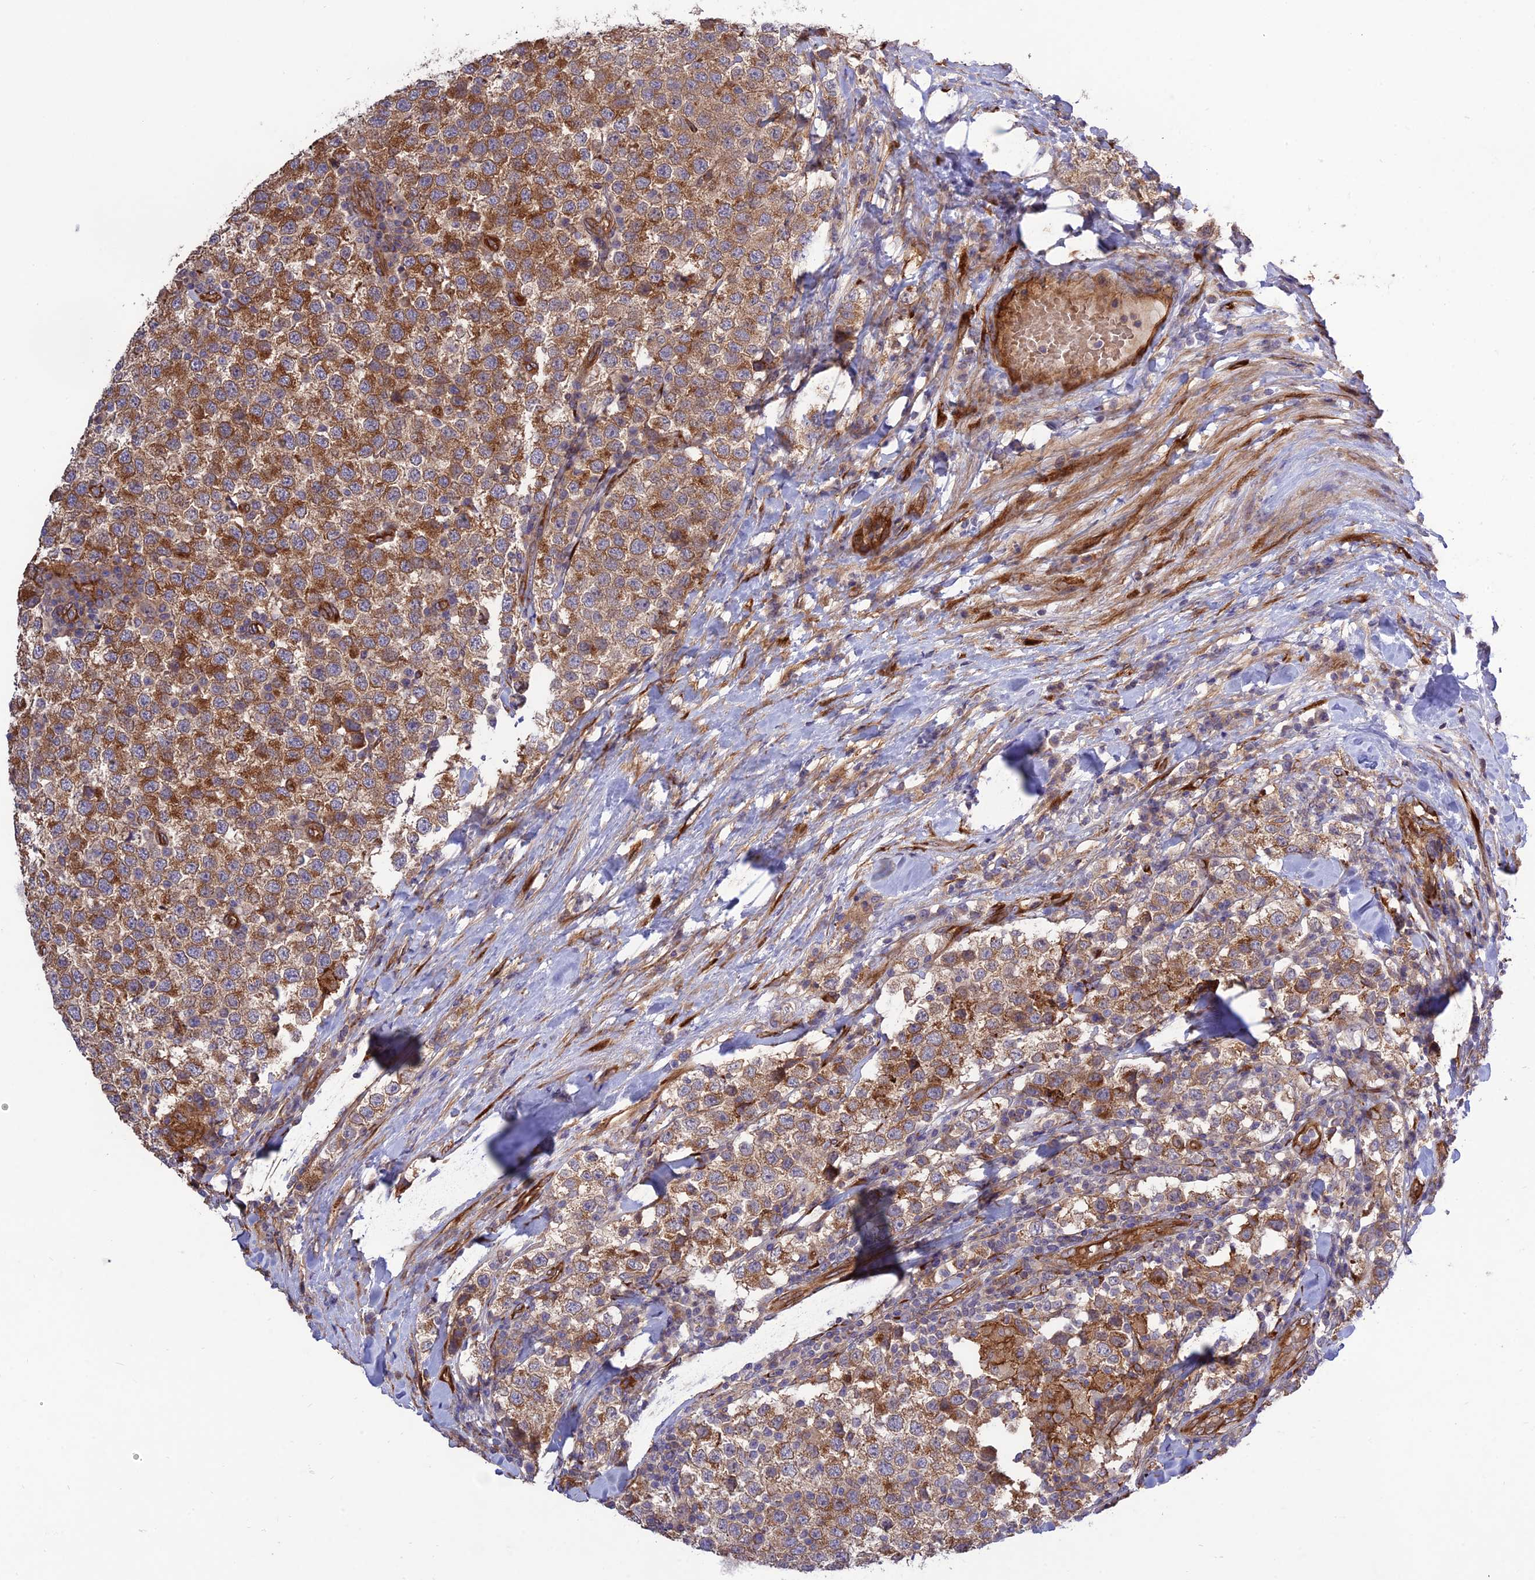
{"staining": {"intensity": "moderate", "quantity": ">75%", "location": "cytoplasmic/membranous"}, "tissue": "testis cancer", "cell_type": "Tumor cells", "image_type": "cancer", "snomed": [{"axis": "morphology", "description": "Seminoma, NOS"}, {"axis": "topography", "description": "Testis"}], "caption": "There is medium levels of moderate cytoplasmic/membranous staining in tumor cells of seminoma (testis), as demonstrated by immunohistochemical staining (brown color).", "gene": "CRTAP", "patient": {"sex": "male", "age": 34}}